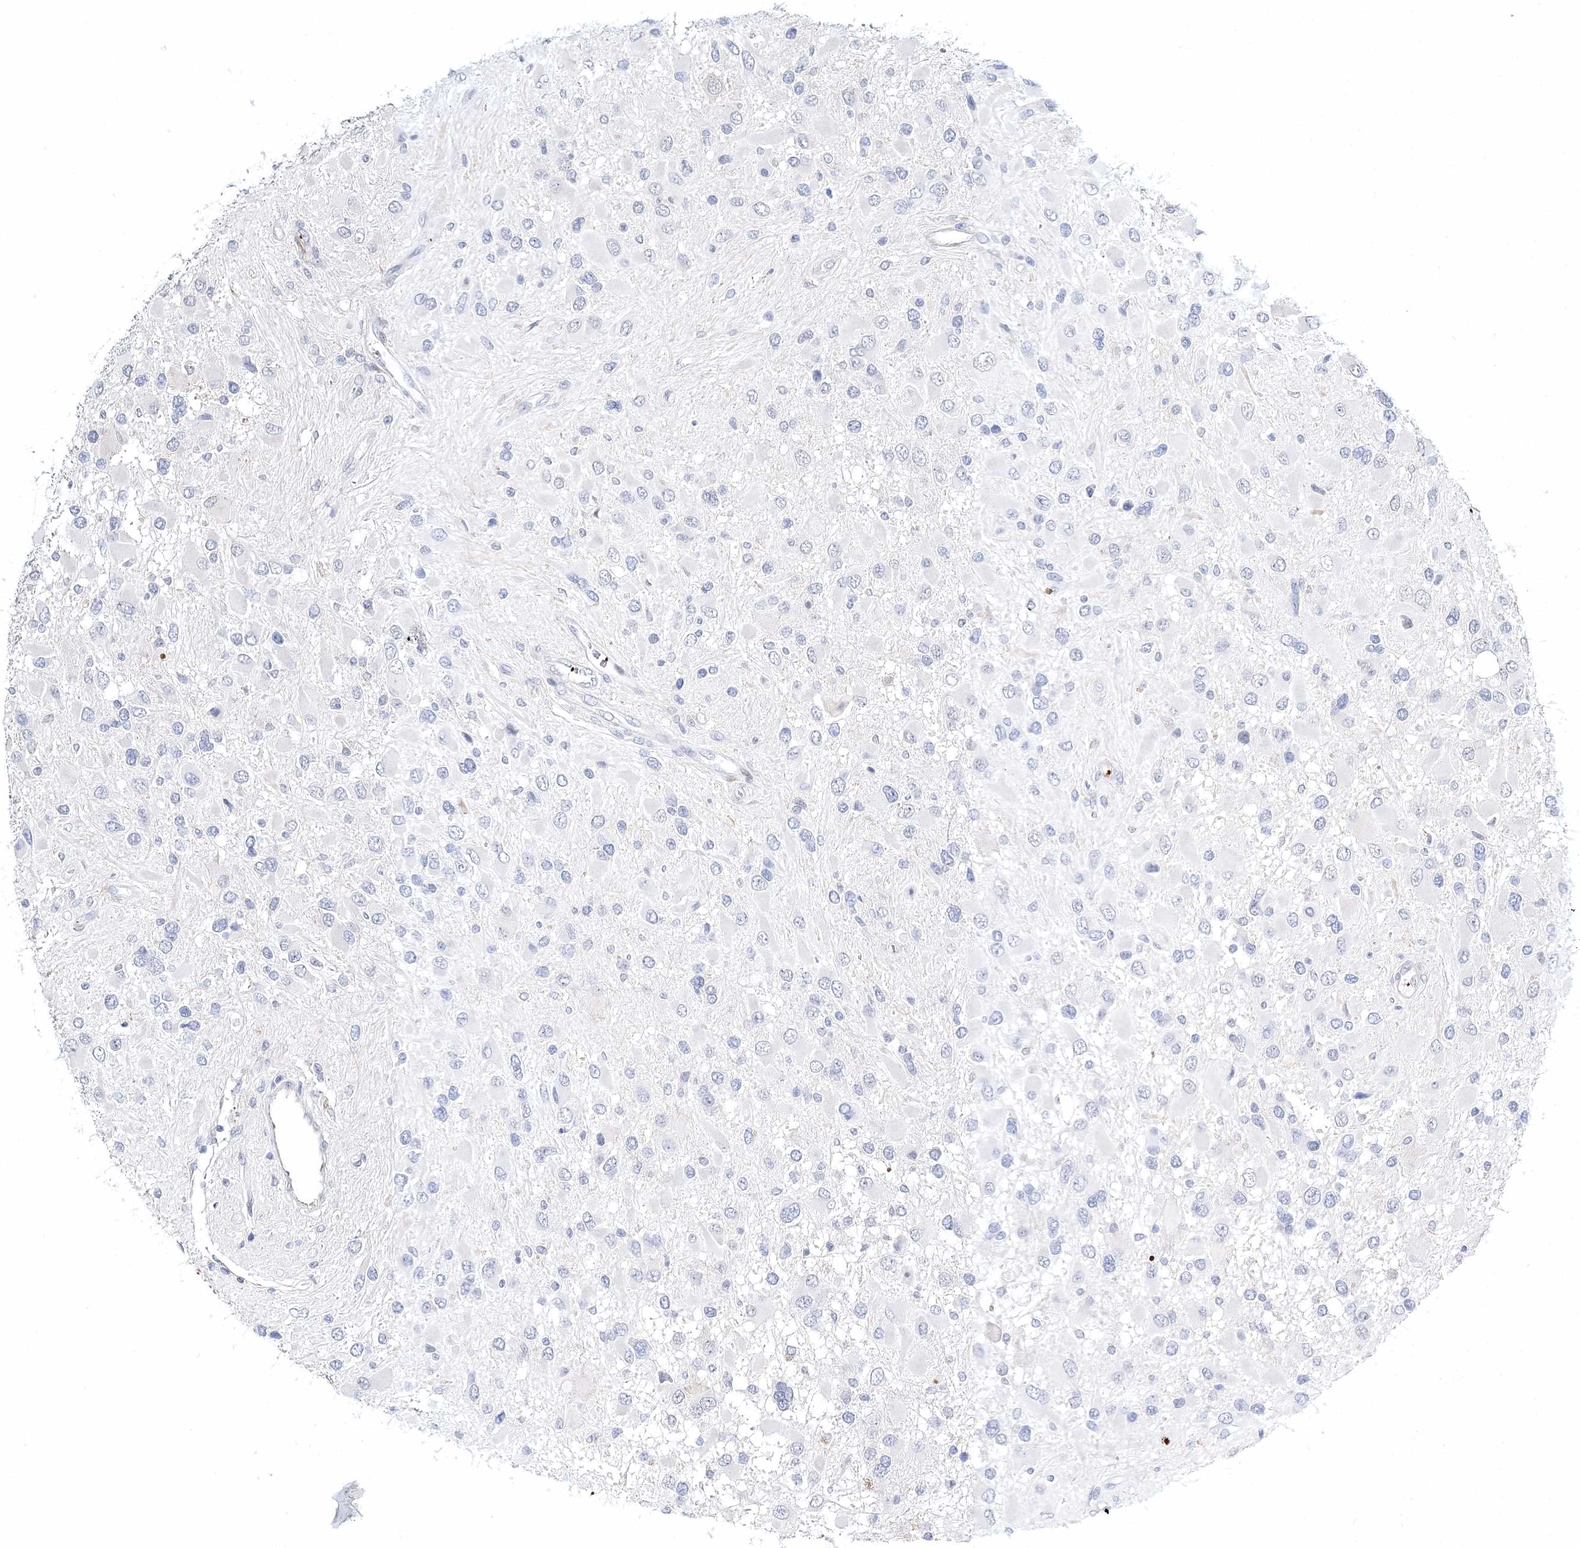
{"staining": {"intensity": "negative", "quantity": "none", "location": "none"}, "tissue": "glioma", "cell_type": "Tumor cells", "image_type": "cancer", "snomed": [{"axis": "morphology", "description": "Glioma, malignant, High grade"}, {"axis": "topography", "description": "Brain"}], "caption": "Human malignant glioma (high-grade) stained for a protein using IHC shows no expression in tumor cells.", "gene": "MYOZ2", "patient": {"sex": "male", "age": 53}}